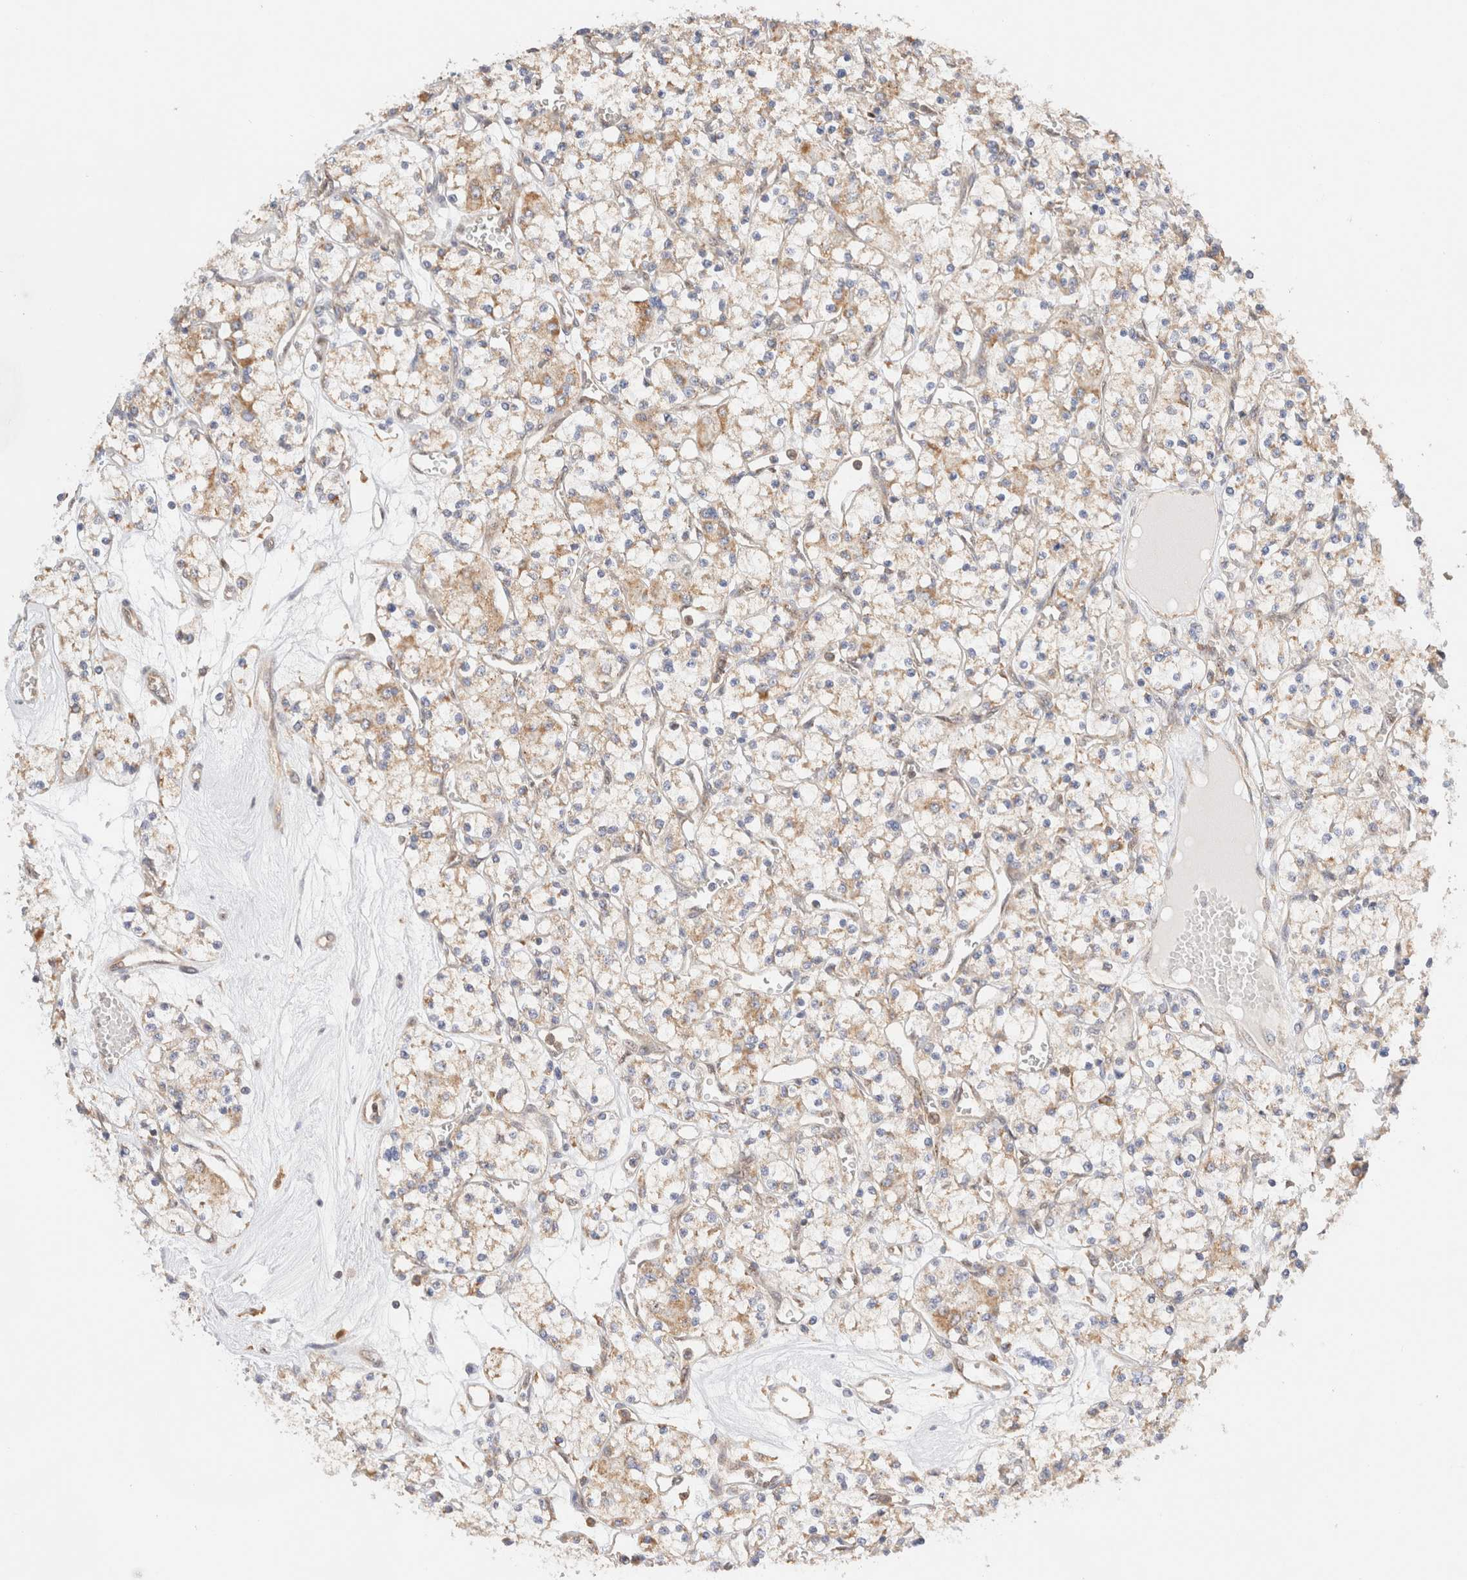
{"staining": {"intensity": "weak", "quantity": ">75%", "location": "cytoplasmic/membranous"}, "tissue": "renal cancer", "cell_type": "Tumor cells", "image_type": "cancer", "snomed": [{"axis": "morphology", "description": "Adenocarcinoma, NOS"}, {"axis": "topography", "description": "Kidney"}], "caption": "Immunohistochemistry of renal cancer demonstrates low levels of weak cytoplasmic/membranous staining in about >75% of tumor cells.", "gene": "RABEP1", "patient": {"sex": "female", "age": 59}}